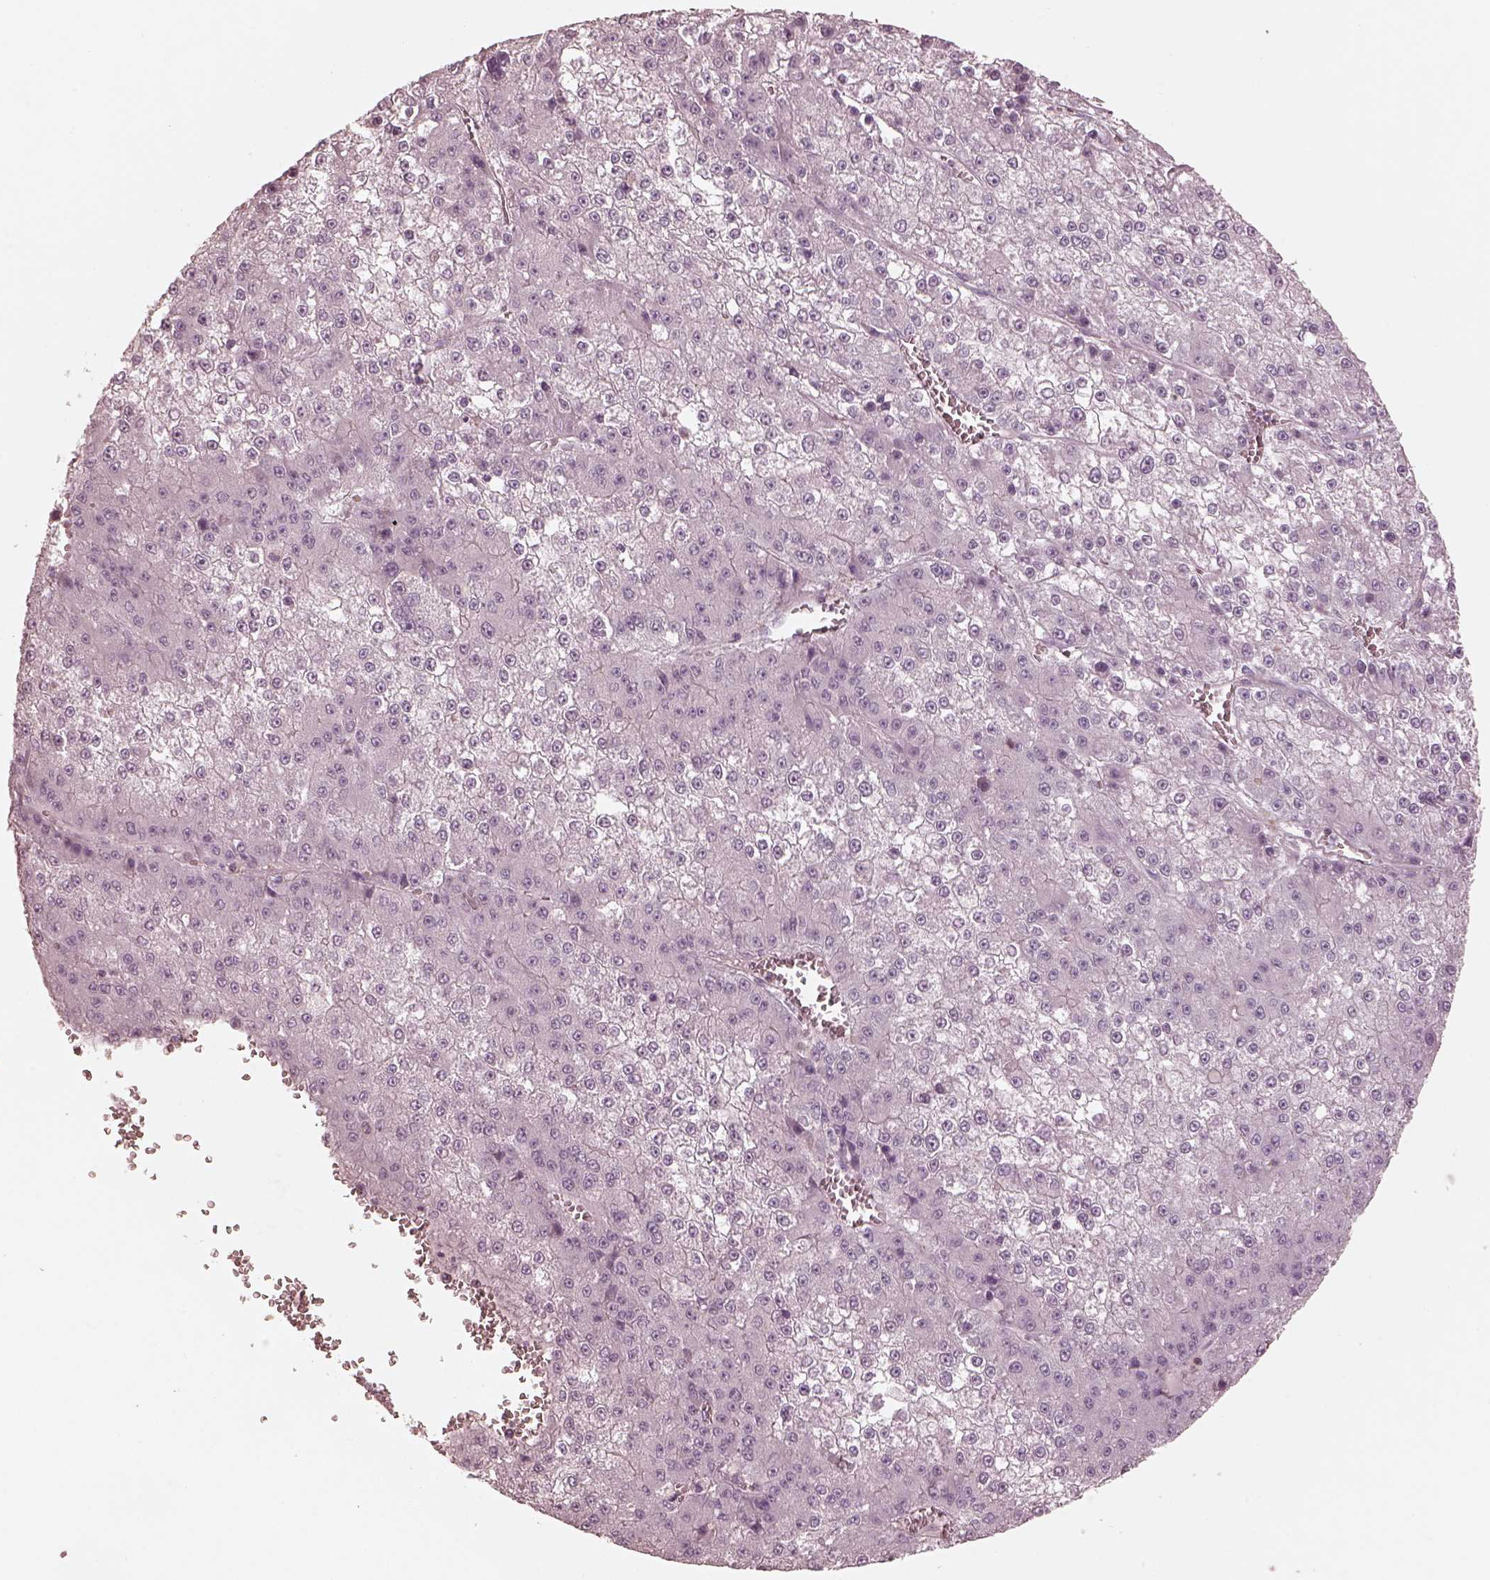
{"staining": {"intensity": "negative", "quantity": "none", "location": "none"}, "tissue": "liver cancer", "cell_type": "Tumor cells", "image_type": "cancer", "snomed": [{"axis": "morphology", "description": "Carcinoma, Hepatocellular, NOS"}, {"axis": "topography", "description": "Liver"}], "caption": "Immunohistochemistry (IHC) histopathology image of neoplastic tissue: hepatocellular carcinoma (liver) stained with DAB (3,3'-diaminobenzidine) demonstrates no significant protein expression in tumor cells. (DAB (3,3'-diaminobenzidine) immunohistochemistry, high magnification).", "gene": "PRLHR", "patient": {"sex": "female", "age": 73}}